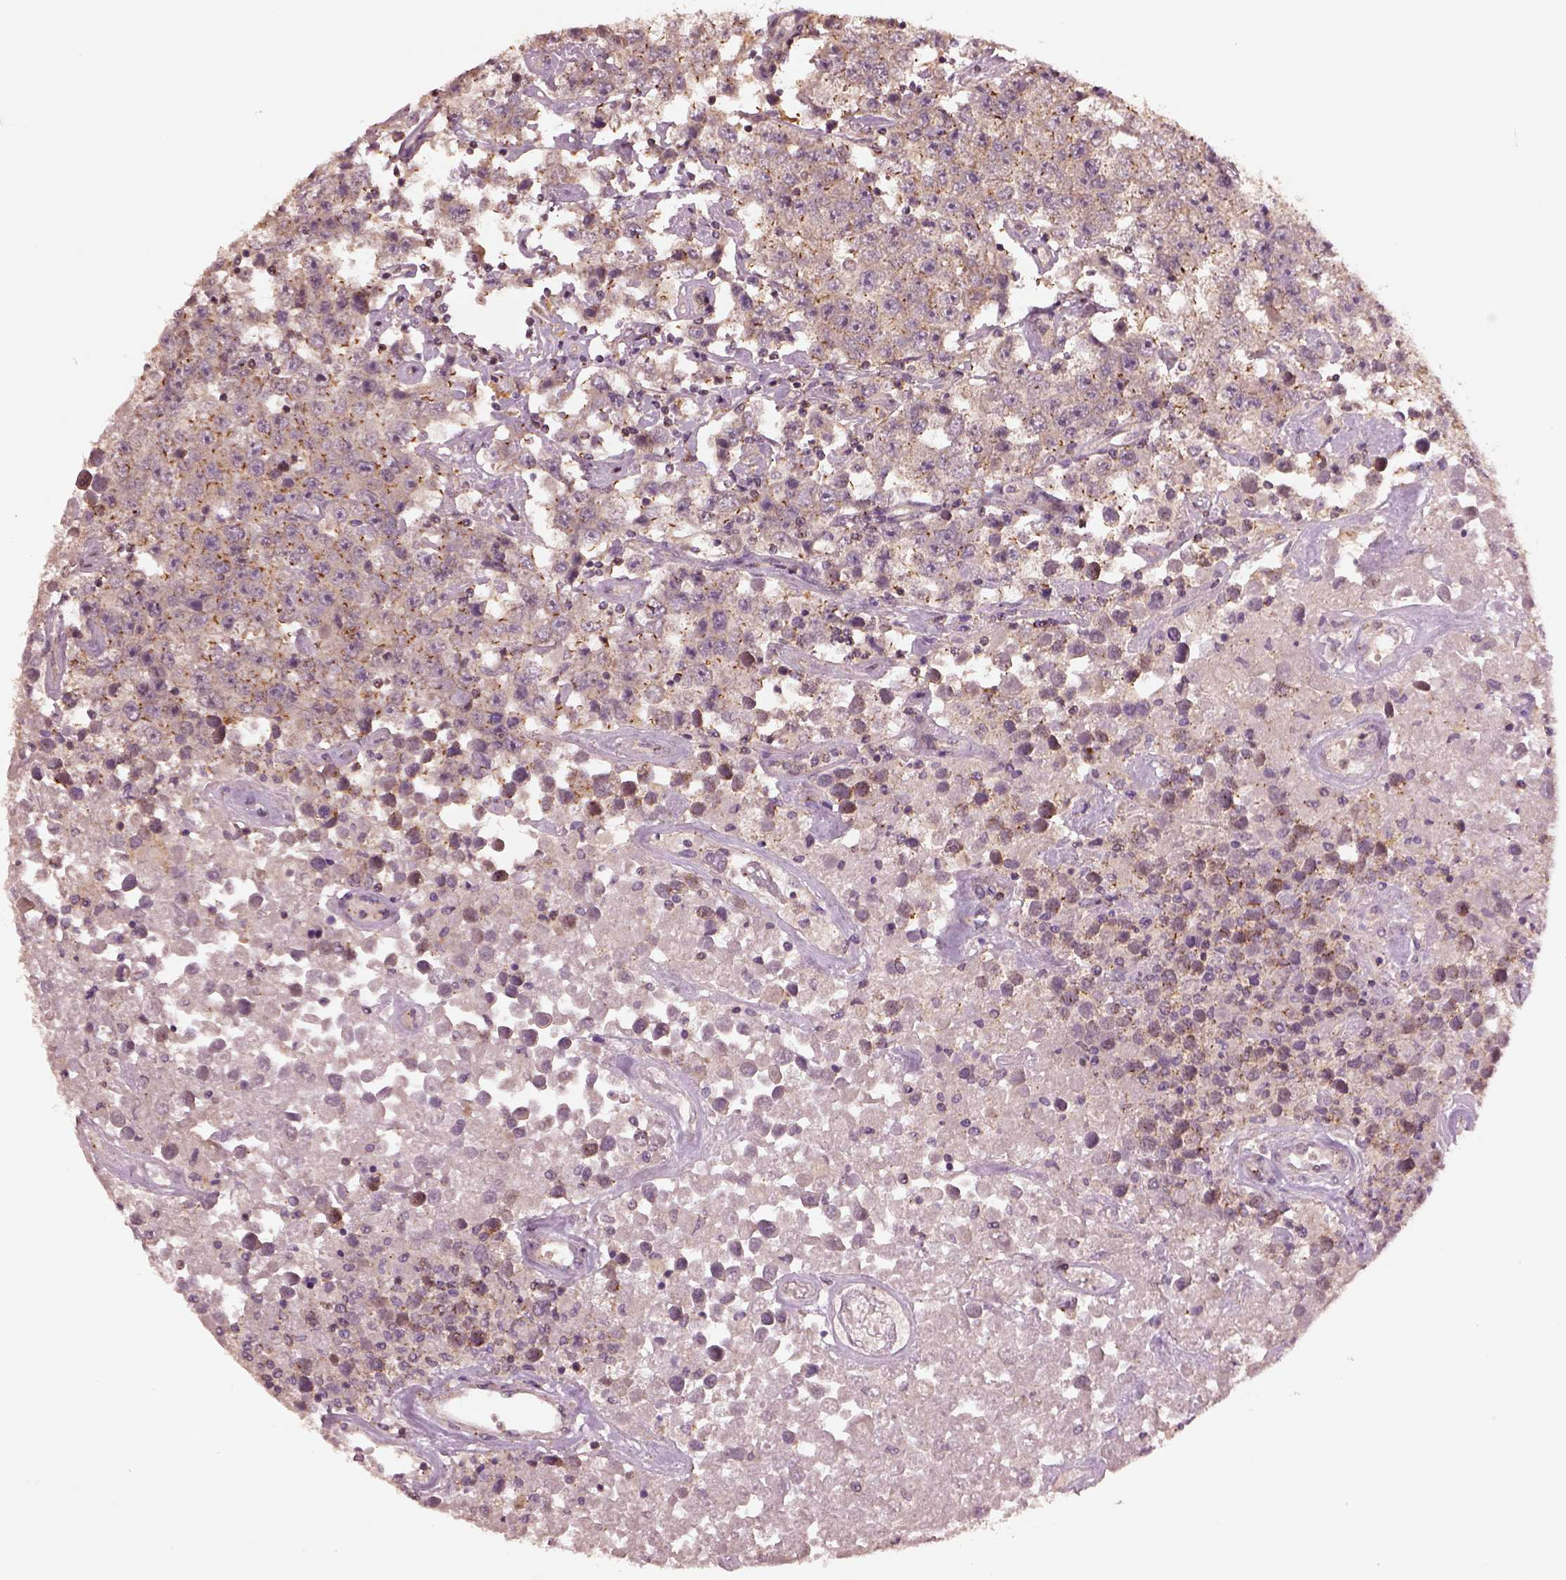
{"staining": {"intensity": "moderate", "quantity": "25%-75%", "location": "cytoplasmic/membranous"}, "tissue": "testis cancer", "cell_type": "Tumor cells", "image_type": "cancer", "snomed": [{"axis": "morphology", "description": "Seminoma, NOS"}, {"axis": "topography", "description": "Testis"}], "caption": "A brown stain highlights moderate cytoplasmic/membranous expression of a protein in testis cancer tumor cells. (Stains: DAB in brown, nuclei in blue, Microscopy: brightfield microscopy at high magnification).", "gene": "MTHFS", "patient": {"sex": "male", "age": 52}}